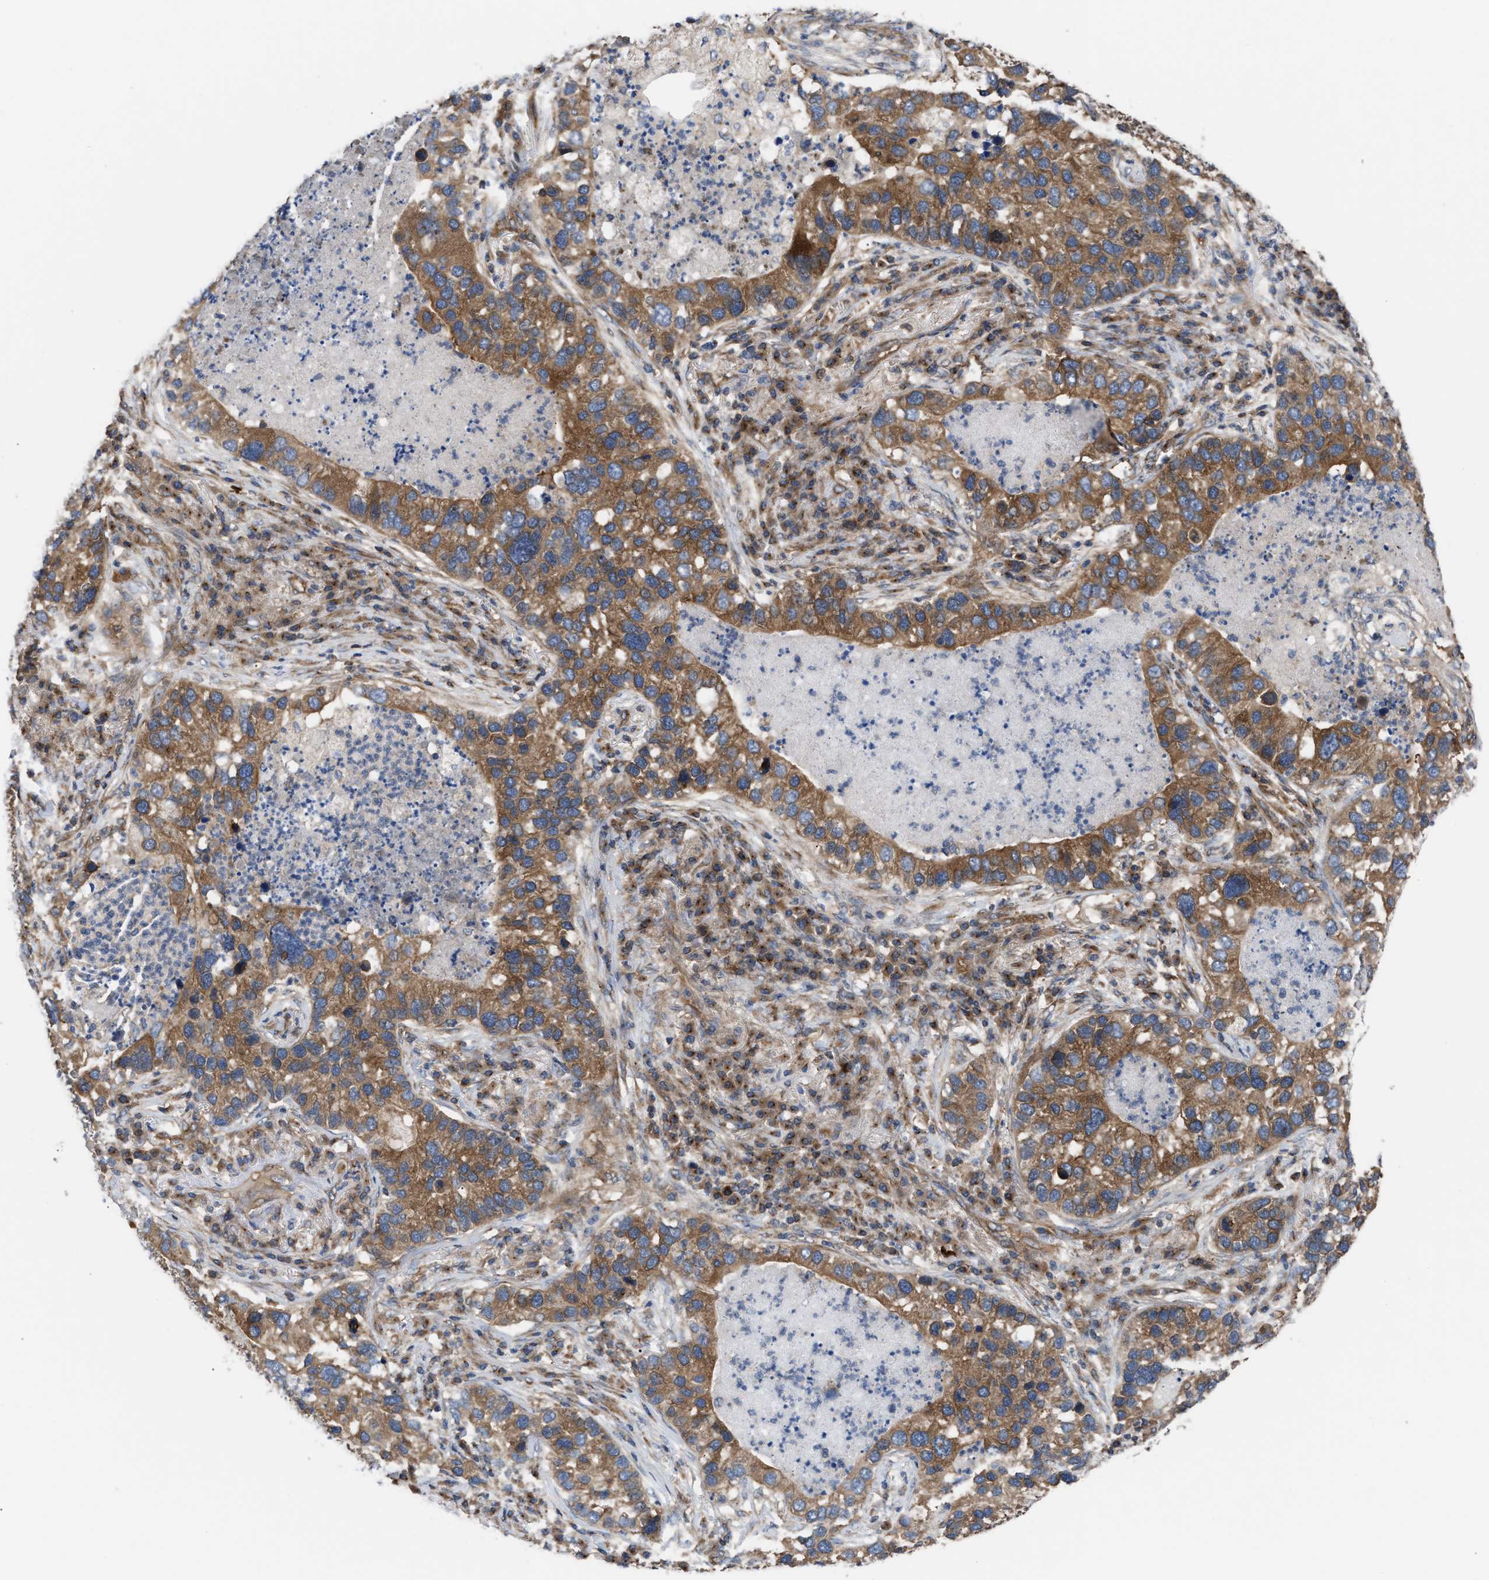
{"staining": {"intensity": "moderate", "quantity": ">75%", "location": "cytoplasmic/membranous"}, "tissue": "lung cancer", "cell_type": "Tumor cells", "image_type": "cancer", "snomed": [{"axis": "morphology", "description": "Normal tissue, NOS"}, {"axis": "morphology", "description": "Adenocarcinoma, NOS"}, {"axis": "topography", "description": "Bronchus"}, {"axis": "topography", "description": "Lung"}], "caption": "A micrograph showing moderate cytoplasmic/membranous staining in approximately >75% of tumor cells in lung adenocarcinoma, as visualized by brown immunohistochemical staining.", "gene": "LAPTM4B", "patient": {"sex": "male", "age": 54}}